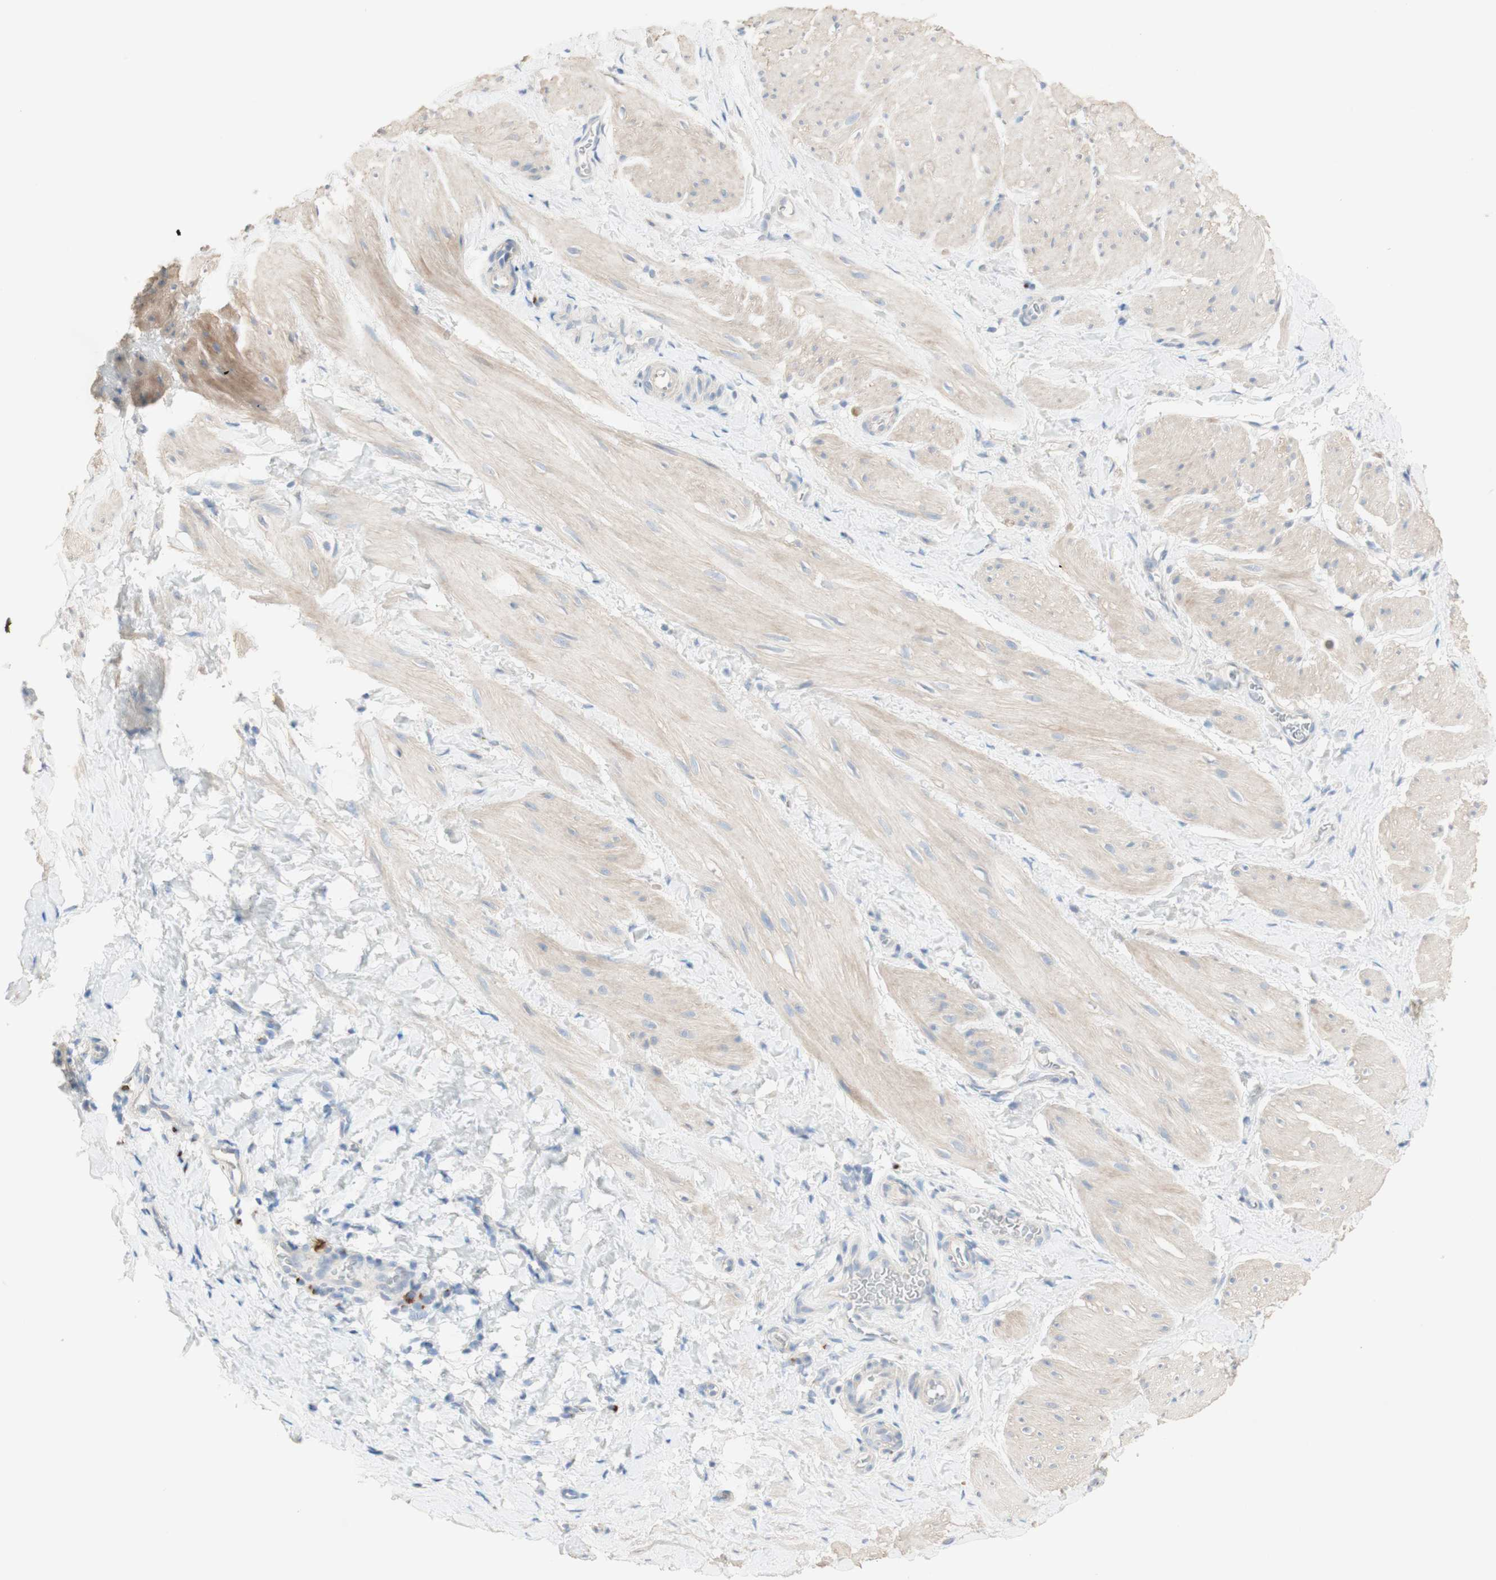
{"staining": {"intensity": "weak", "quantity": "25%-75%", "location": "cytoplasmic/membranous"}, "tissue": "smooth muscle", "cell_type": "Smooth muscle cells", "image_type": "normal", "snomed": [{"axis": "morphology", "description": "Normal tissue, NOS"}, {"axis": "topography", "description": "Smooth muscle"}], "caption": "Human smooth muscle stained for a protein (brown) exhibits weak cytoplasmic/membranous positive staining in about 25%-75% of smooth muscle cells.", "gene": "MANEA", "patient": {"sex": "male", "age": 16}}